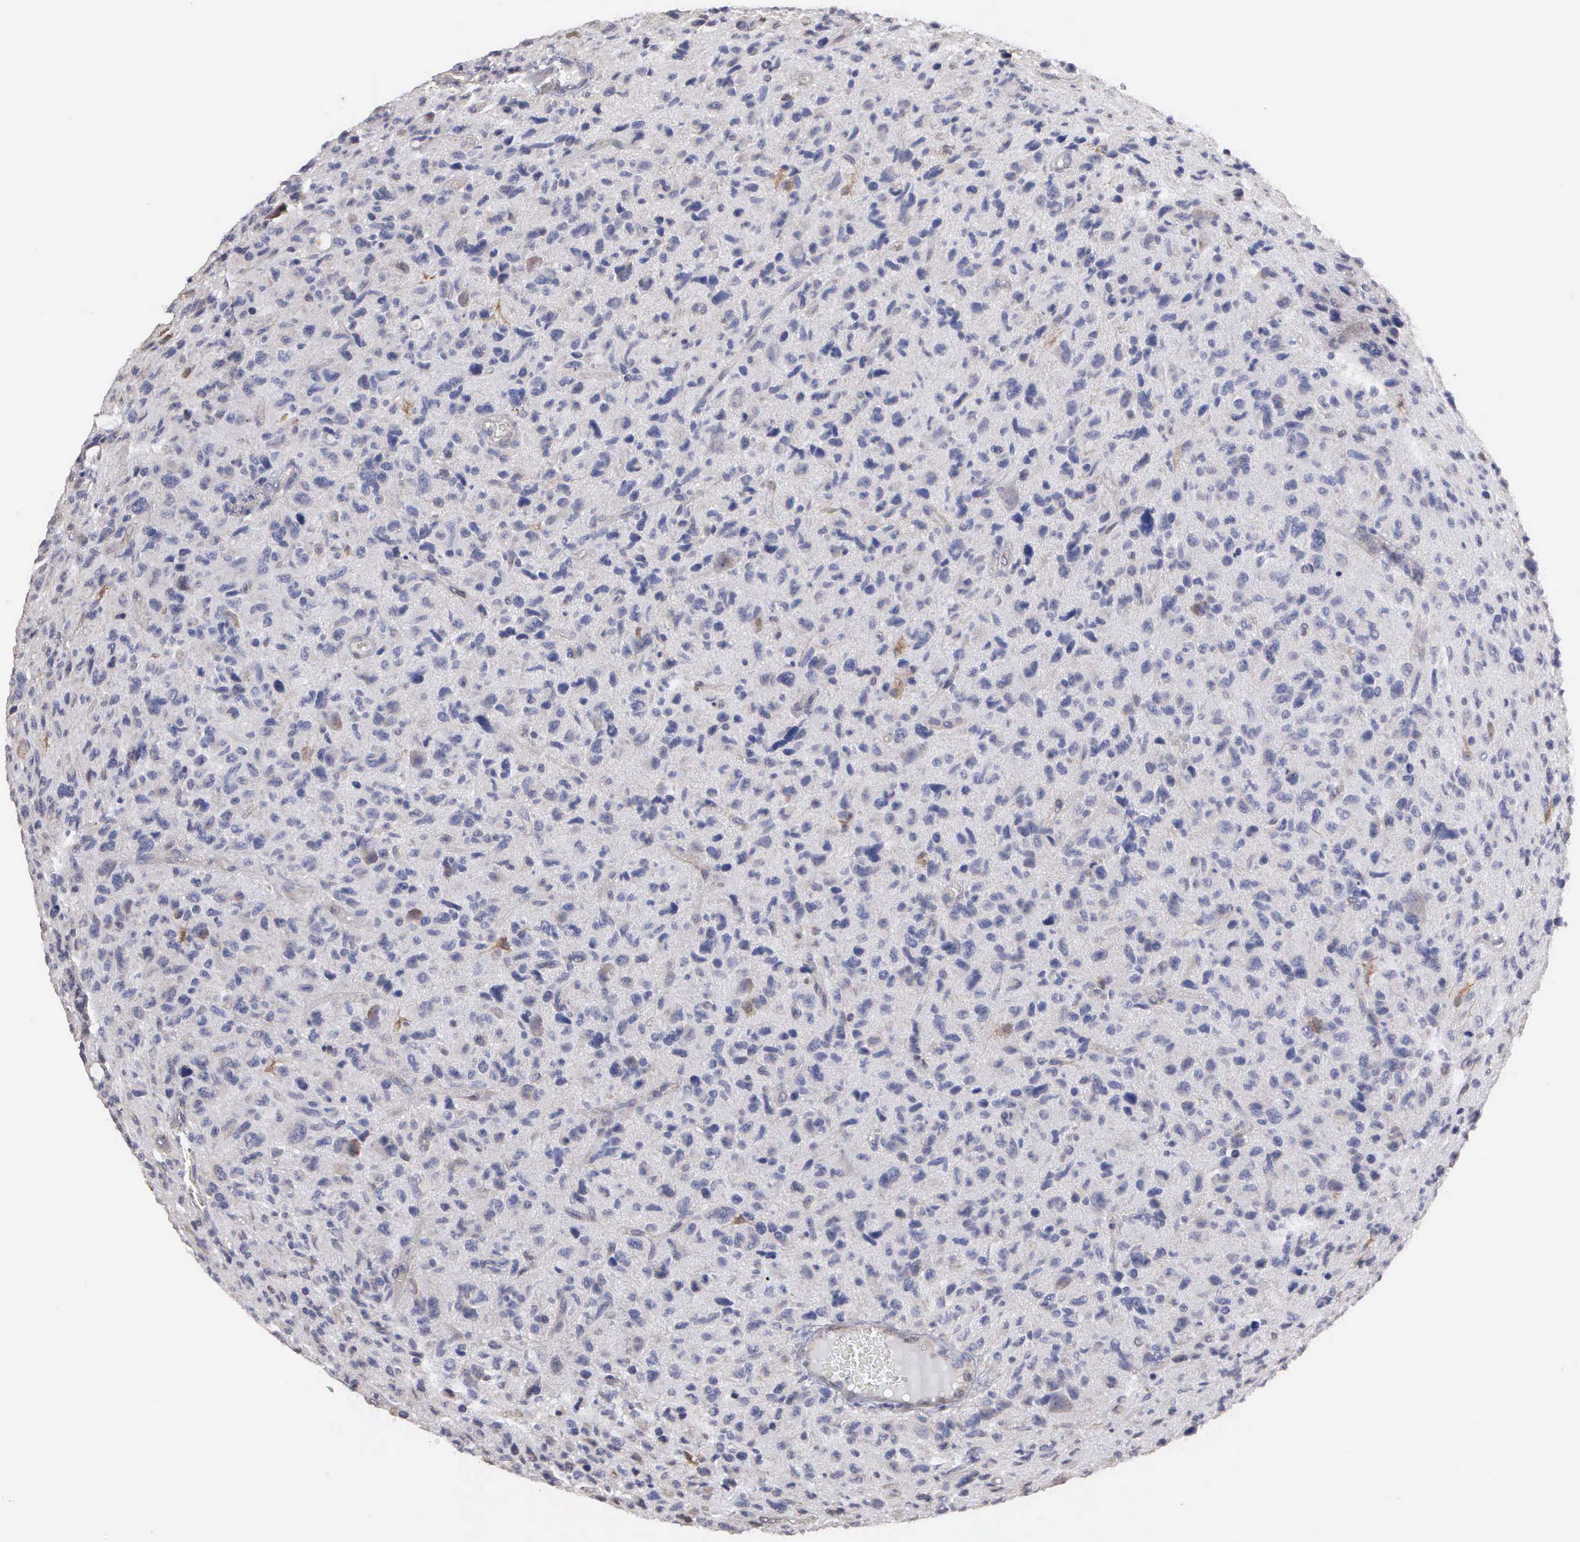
{"staining": {"intensity": "weak", "quantity": "<25%", "location": "cytoplasmic/membranous"}, "tissue": "glioma", "cell_type": "Tumor cells", "image_type": "cancer", "snomed": [{"axis": "morphology", "description": "Glioma, malignant, High grade"}, {"axis": "topography", "description": "Brain"}], "caption": "Immunohistochemistry (IHC) image of glioma stained for a protein (brown), which shows no staining in tumor cells.", "gene": "LIN52", "patient": {"sex": "female", "age": 60}}